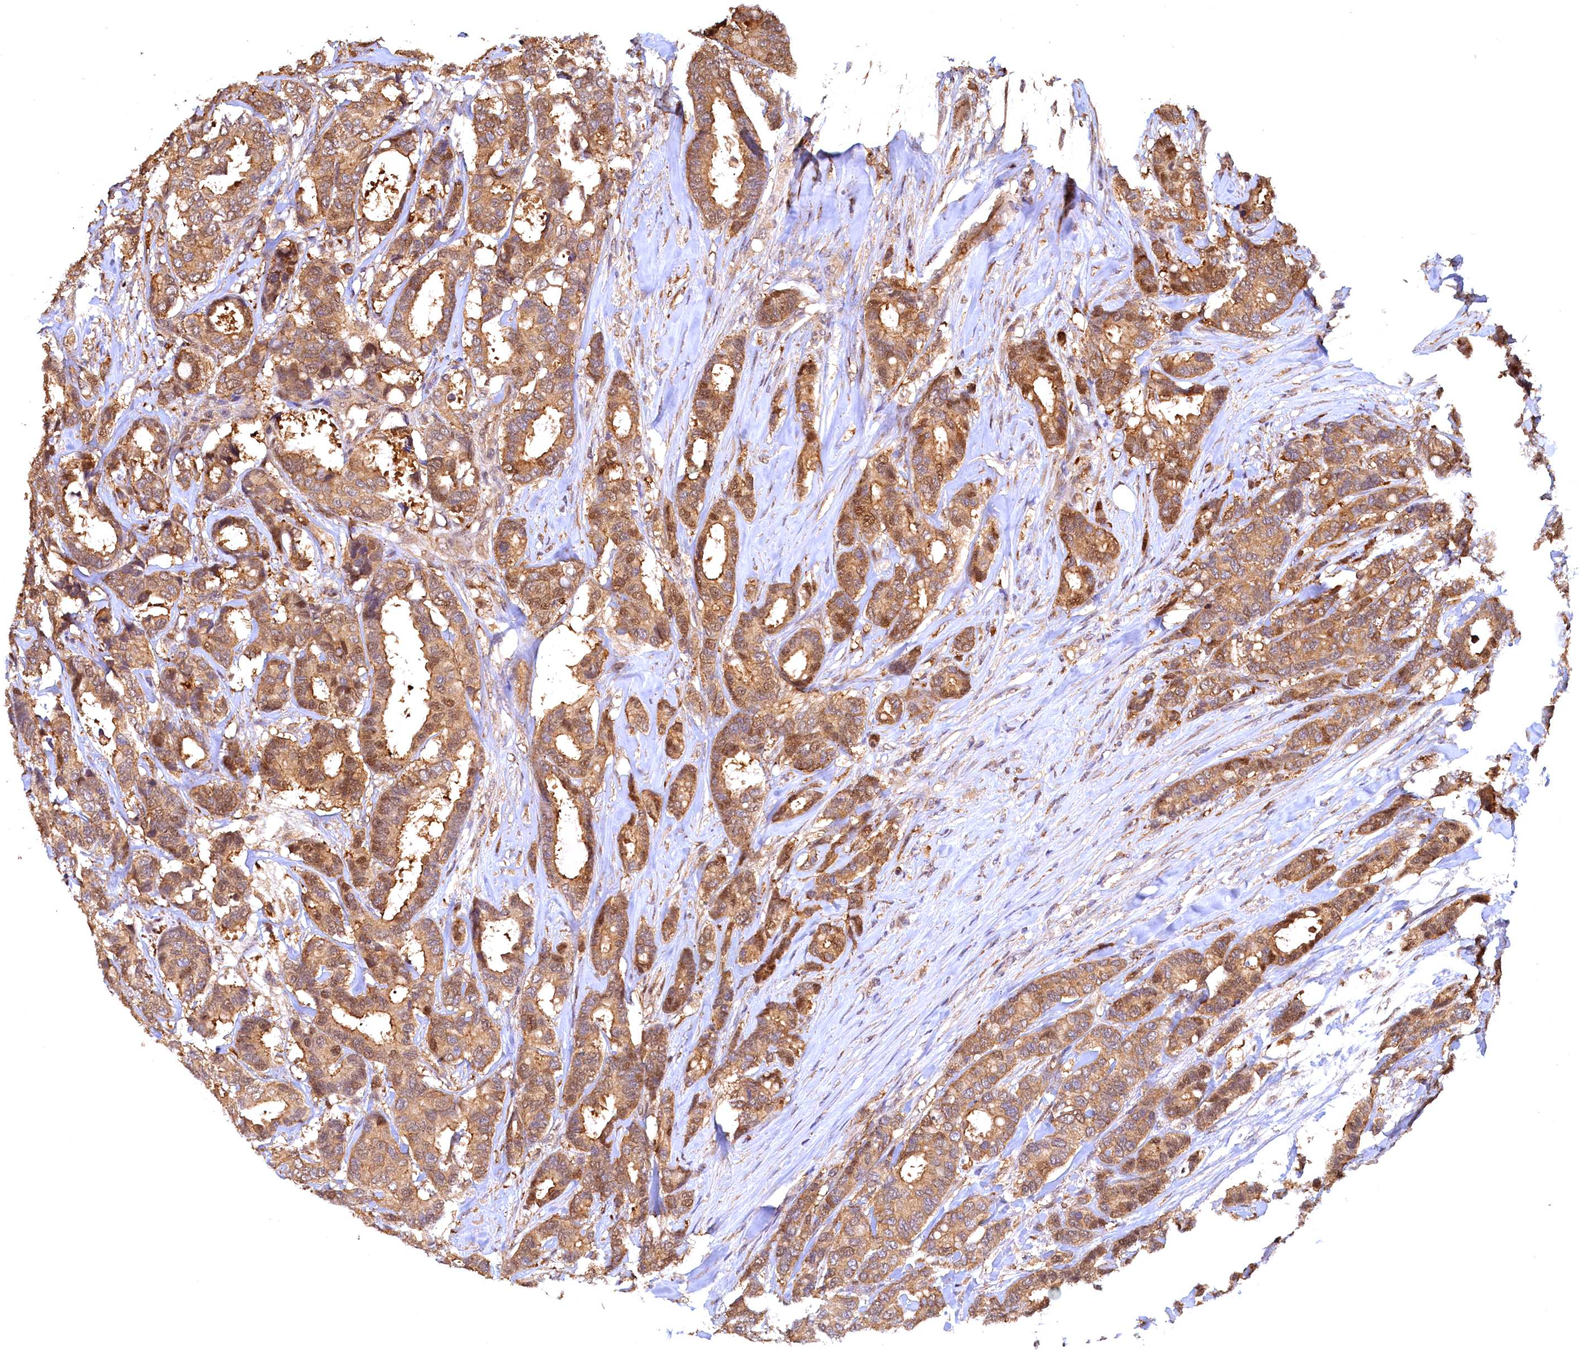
{"staining": {"intensity": "moderate", "quantity": ">75%", "location": "cytoplasmic/membranous"}, "tissue": "breast cancer", "cell_type": "Tumor cells", "image_type": "cancer", "snomed": [{"axis": "morphology", "description": "Duct carcinoma"}, {"axis": "topography", "description": "Breast"}], "caption": "IHC histopathology image of neoplastic tissue: infiltrating ductal carcinoma (breast) stained using immunohistochemistry displays medium levels of moderate protein expression localized specifically in the cytoplasmic/membranous of tumor cells, appearing as a cytoplasmic/membranous brown color.", "gene": "UBL7", "patient": {"sex": "female", "age": 87}}